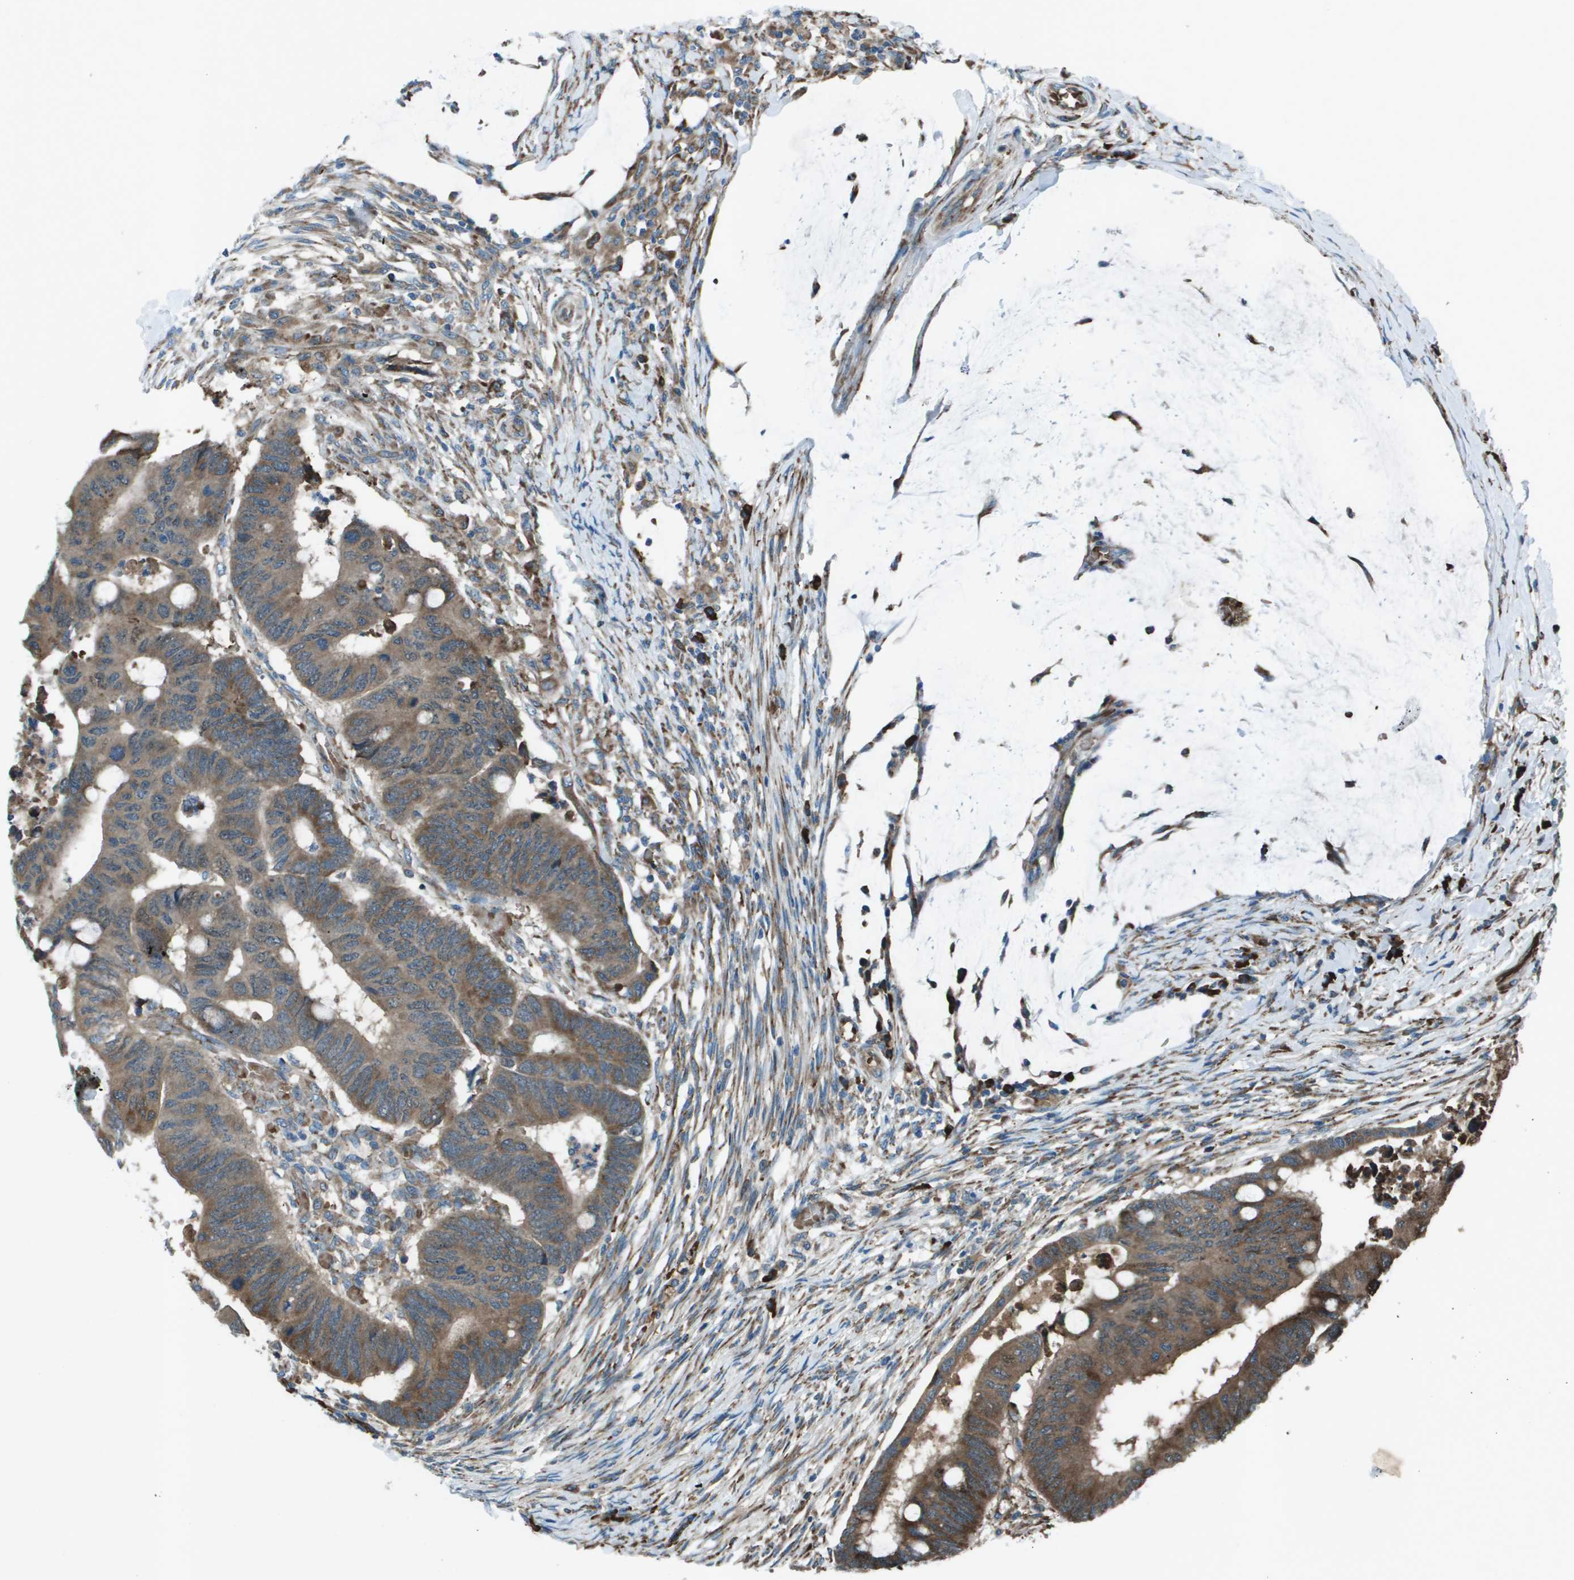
{"staining": {"intensity": "moderate", "quantity": ">75%", "location": "cytoplasmic/membranous"}, "tissue": "colorectal cancer", "cell_type": "Tumor cells", "image_type": "cancer", "snomed": [{"axis": "morphology", "description": "Normal tissue, NOS"}, {"axis": "morphology", "description": "Adenocarcinoma, NOS"}, {"axis": "topography", "description": "Rectum"}, {"axis": "topography", "description": "Peripheral nerve tissue"}], "caption": "The immunohistochemical stain labels moderate cytoplasmic/membranous expression in tumor cells of colorectal adenocarcinoma tissue. (DAB IHC with brightfield microscopy, high magnification).", "gene": "UTS2", "patient": {"sex": "male", "age": 92}}